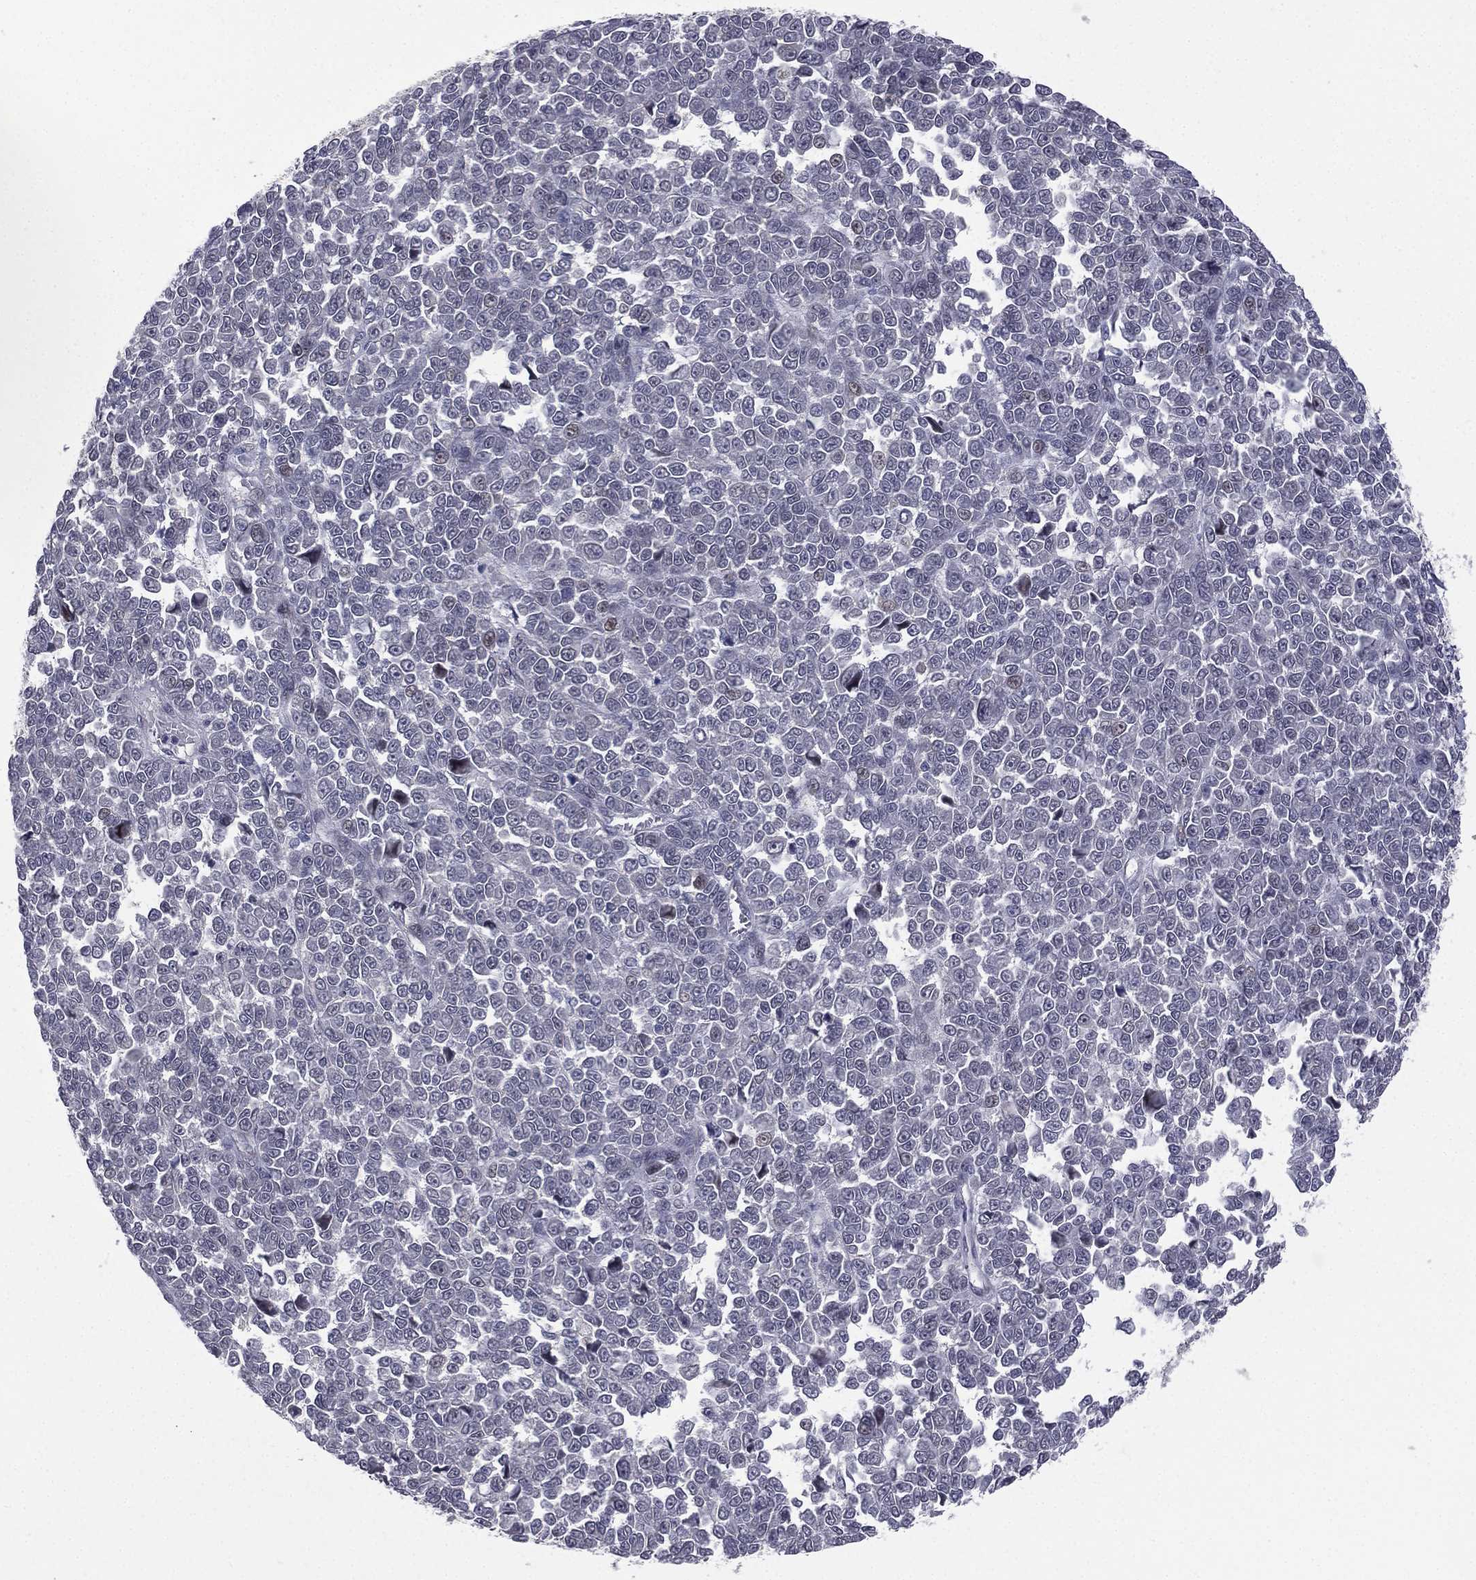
{"staining": {"intensity": "negative", "quantity": "none", "location": "none"}, "tissue": "melanoma", "cell_type": "Tumor cells", "image_type": "cancer", "snomed": [{"axis": "morphology", "description": "Malignant melanoma, NOS"}, {"axis": "topography", "description": "Skin"}], "caption": "A photomicrograph of human melanoma is negative for staining in tumor cells.", "gene": "ACTRT2", "patient": {"sex": "female", "age": 95}}